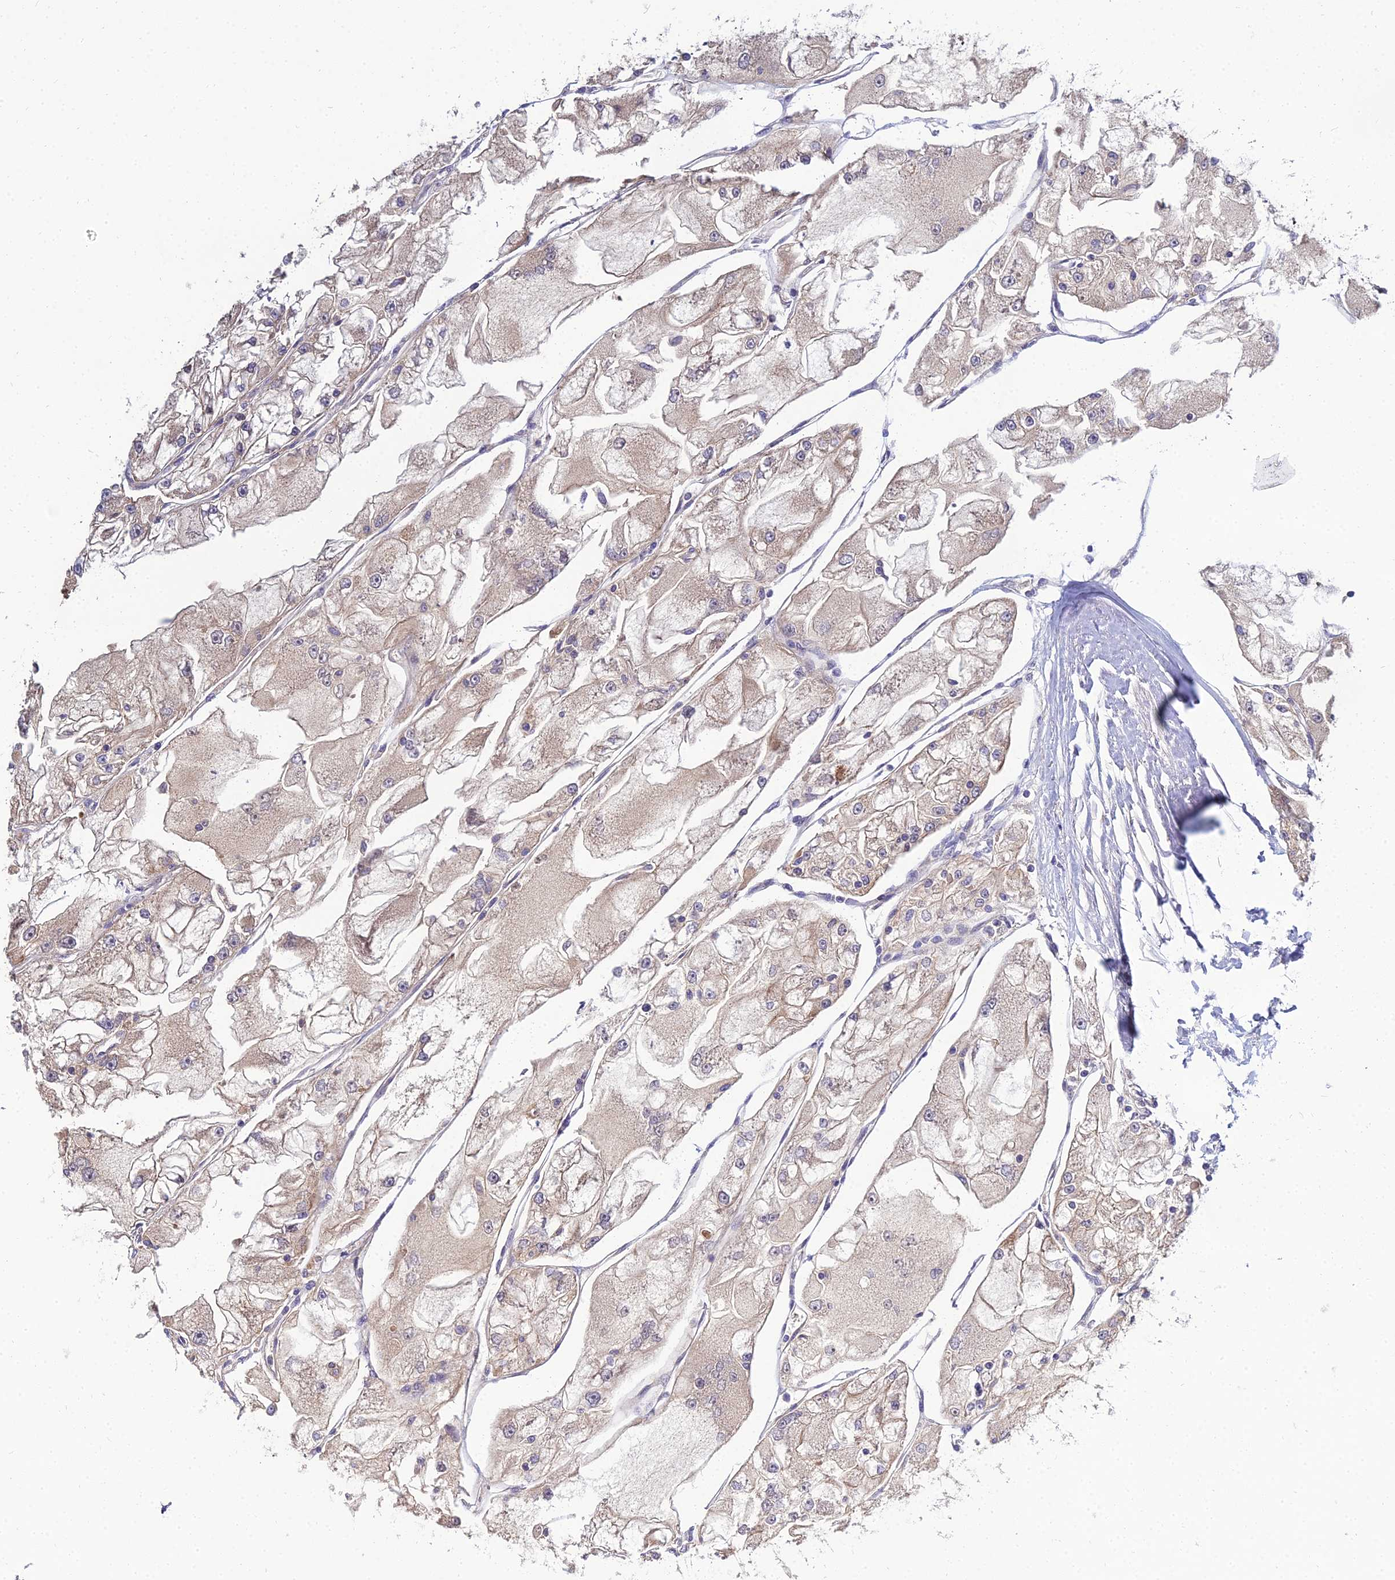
{"staining": {"intensity": "weak", "quantity": ">75%", "location": "cytoplasmic/membranous"}, "tissue": "renal cancer", "cell_type": "Tumor cells", "image_type": "cancer", "snomed": [{"axis": "morphology", "description": "Adenocarcinoma, NOS"}, {"axis": "topography", "description": "Kidney"}], "caption": "Brown immunohistochemical staining in human renal adenocarcinoma exhibits weak cytoplasmic/membranous staining in about >75% of tumor cells.", "gene": "NPY", "patient": {"sex": "female", "age": 72}}